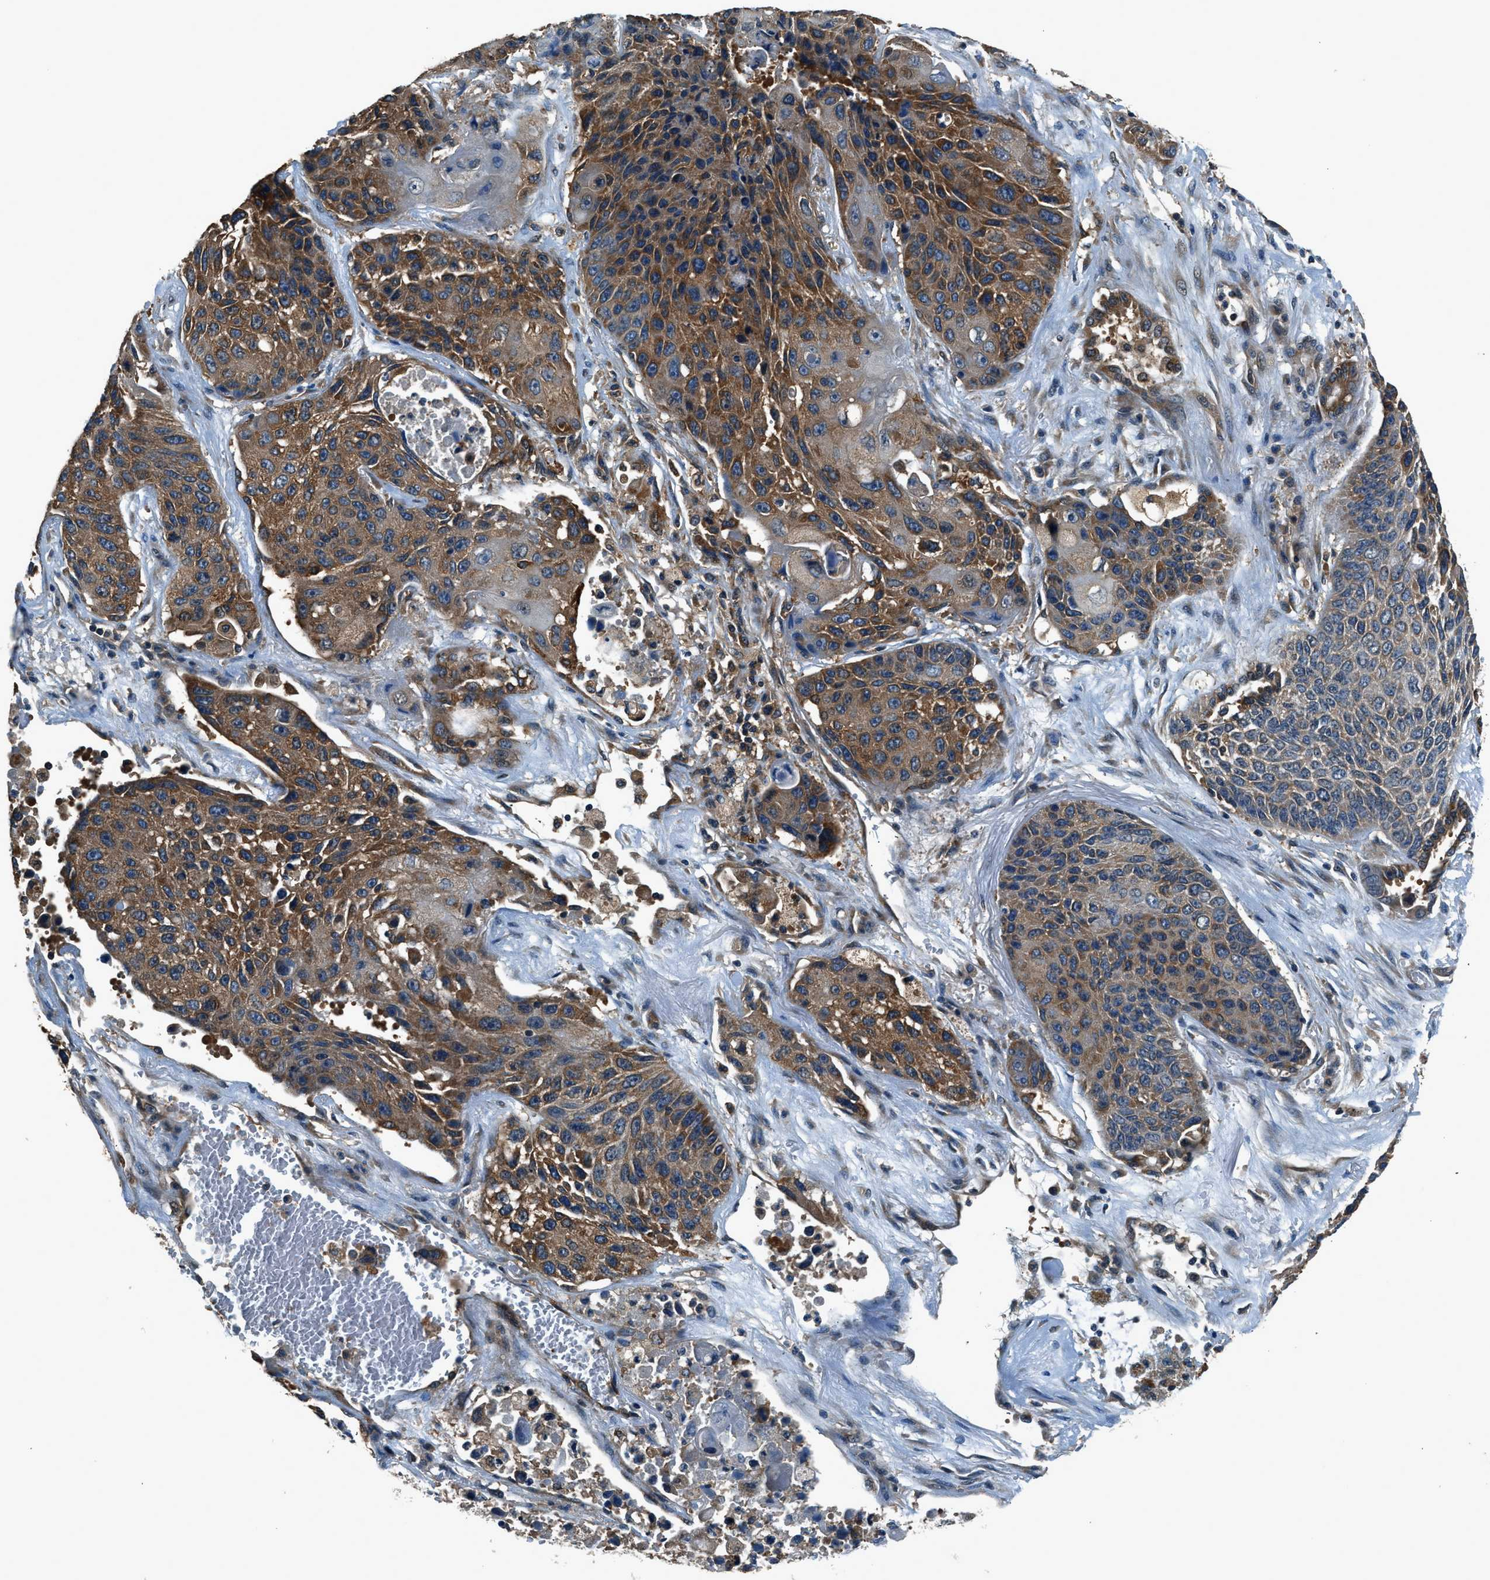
{"staining": {"intensity": "moderate", "quantity": ">75%", "location": "cytoplasmic/membranous"}, "tissue": "lung cancer", "cell_type": "Tumor cells", "image_type": "cancer", "snomed": [{"axis": "morphology", "description": "Squamous cell carcinoma, NOS"}, {"axis": "topography", "description": "Lung"}], "caption": "Lung cancer (squamous cell carcinoma) was stained to show a protein in brown. There is medium levels of moderate cytoplasmic/membranous staining in approximately >75% of tumor cells. The staining is performed using DAB brown chromogen to label protein expression. The nuclei are counter-stained blue using hematoxylin.", "gene": "ARFGAP2", "patient": {"sex": "male", "age": 61}}